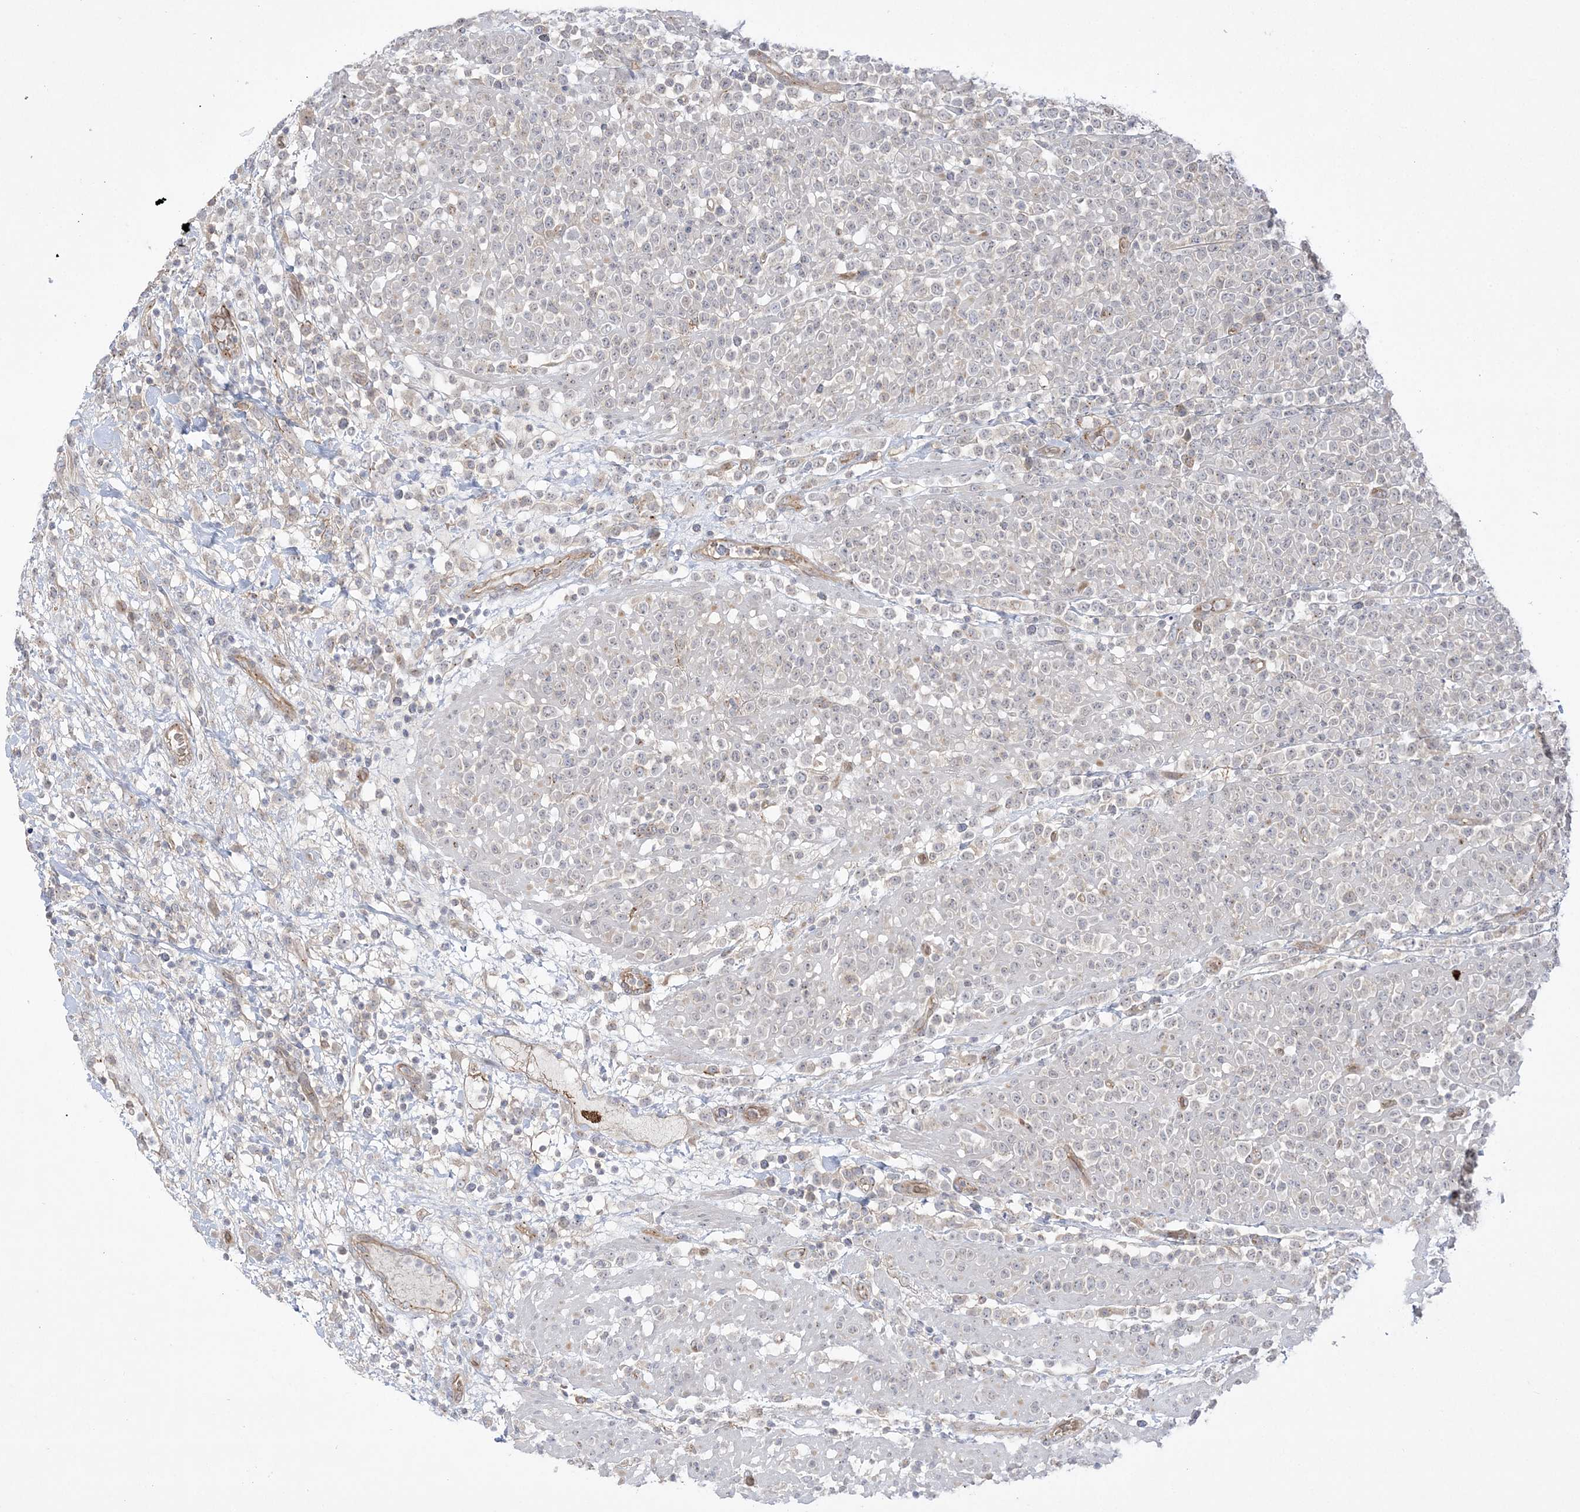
{"staining": {"intensity": "negative", "quantity": "none", "location": "none"}, "tissue": "lymphoma", "cell_type": "Tumor cells", "image_type": "cancer", "snomed": [{"axis": "morphology", "description": "Malignant lymphoma, non-Hodgkin's type, High grade"}, {"axis": "topography", "description": "Colon"}], "caption": "High magnification brightfield microscopy of lymphoma stained with DAB (brown) and counterstained with hematoxylin (blue): tumor cells show no significant positivity. (Immunohistochemistry (ihc), brightfield microscopy, high magnification).", "gene": "ADAMTS12", "patient": {"sex": "female", "age": 53}}